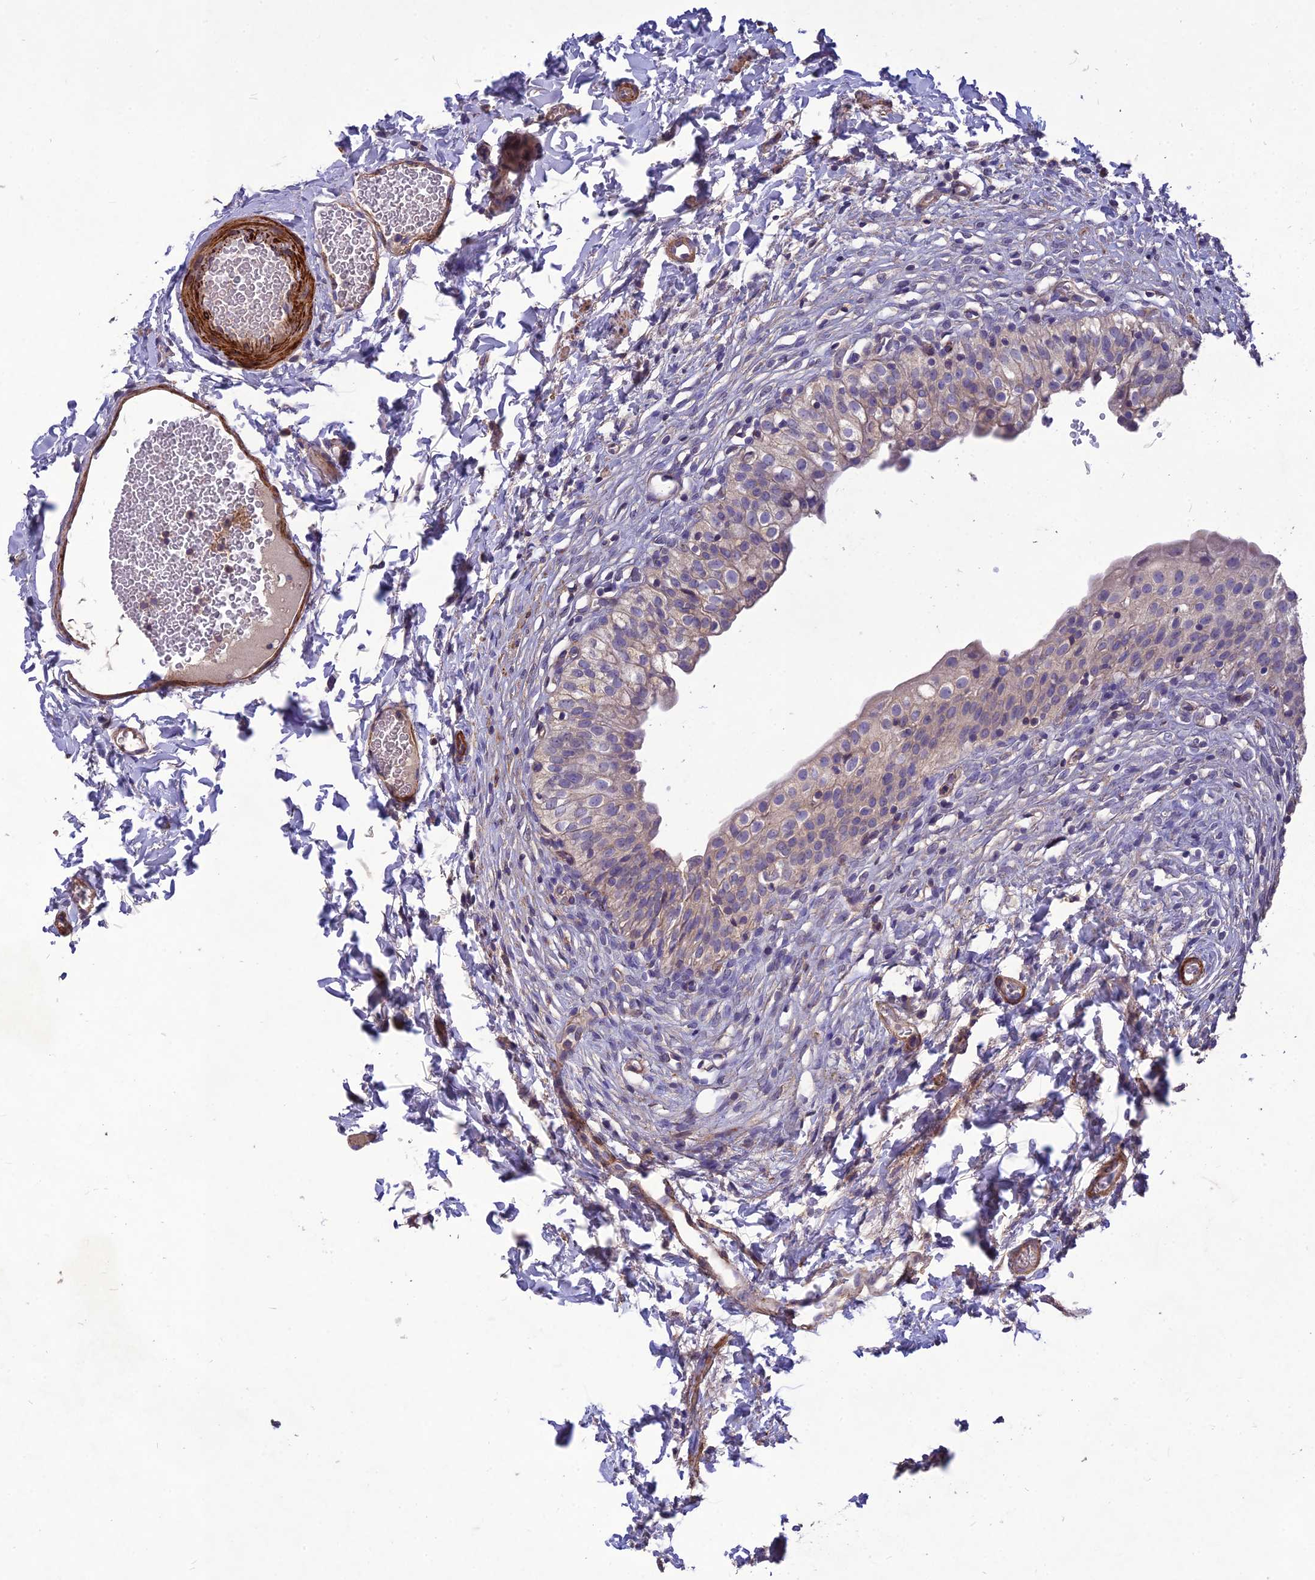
{"staining": {"intensity": "negative", "quantity": "none", "location": "none"}, "tissue": "urinary bladder", "cell_type": "Urothelial cells", "image_type": "normal", "snomed": [{"axis": "morphology", "description": "Normal tissue, NOS"}, {"axis": "topography", "description": "Urinary bladder"}], "caption": "The immunohistochemistry histopathology image has no significant expression in urothelial cells of urinary bladder. Brightfield microscopy of immunohistochemistry (IHC) stained with DAB (3,3'-diaminobenzidine) (brown) and hematoxylin (blue), captured at high magnification.", "gene": "CLUH", "patient": {"sex": "male", "age": 55}}